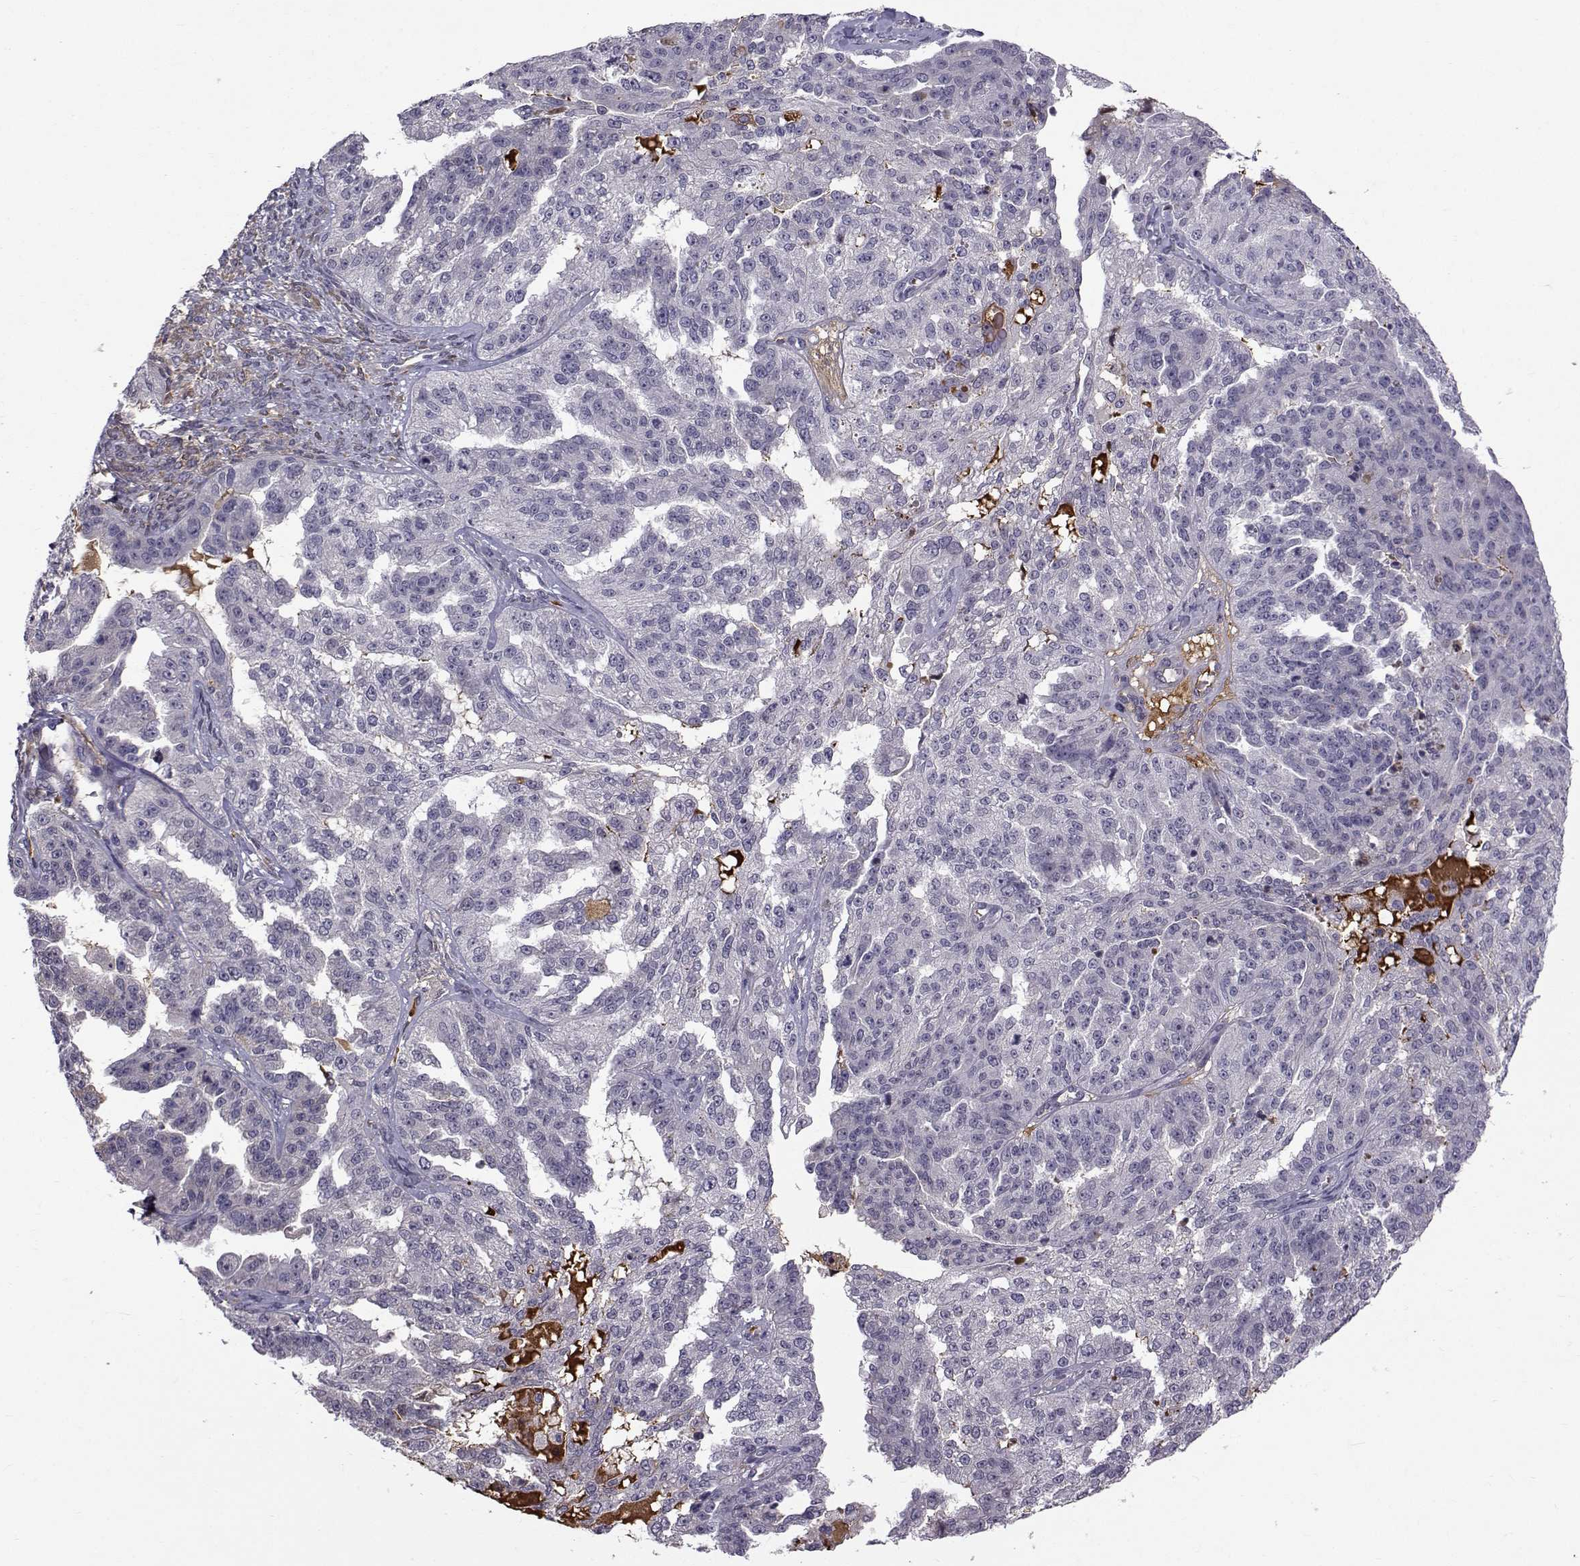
{"staining": {"intensity": "negative", "quantity": "none", "location": "none"}, "tissue": "ovarian cancer", "cell_type": "Tumor cells", "image_type": "cancer", "snomed": [{"axis": "morphology", "description": "Cystadenocarcinoma, serous, NOS"}, {"axis": "topography", "description": "Ovary"}], "caption": "Immunohistochemistry (IHC) of ovarian cancer (serous cystadenocarcinoma) shows no positivity in tumor cells.", "gene": "TNFRSF11B", "patient": {"sex": "female", "age": 58}}